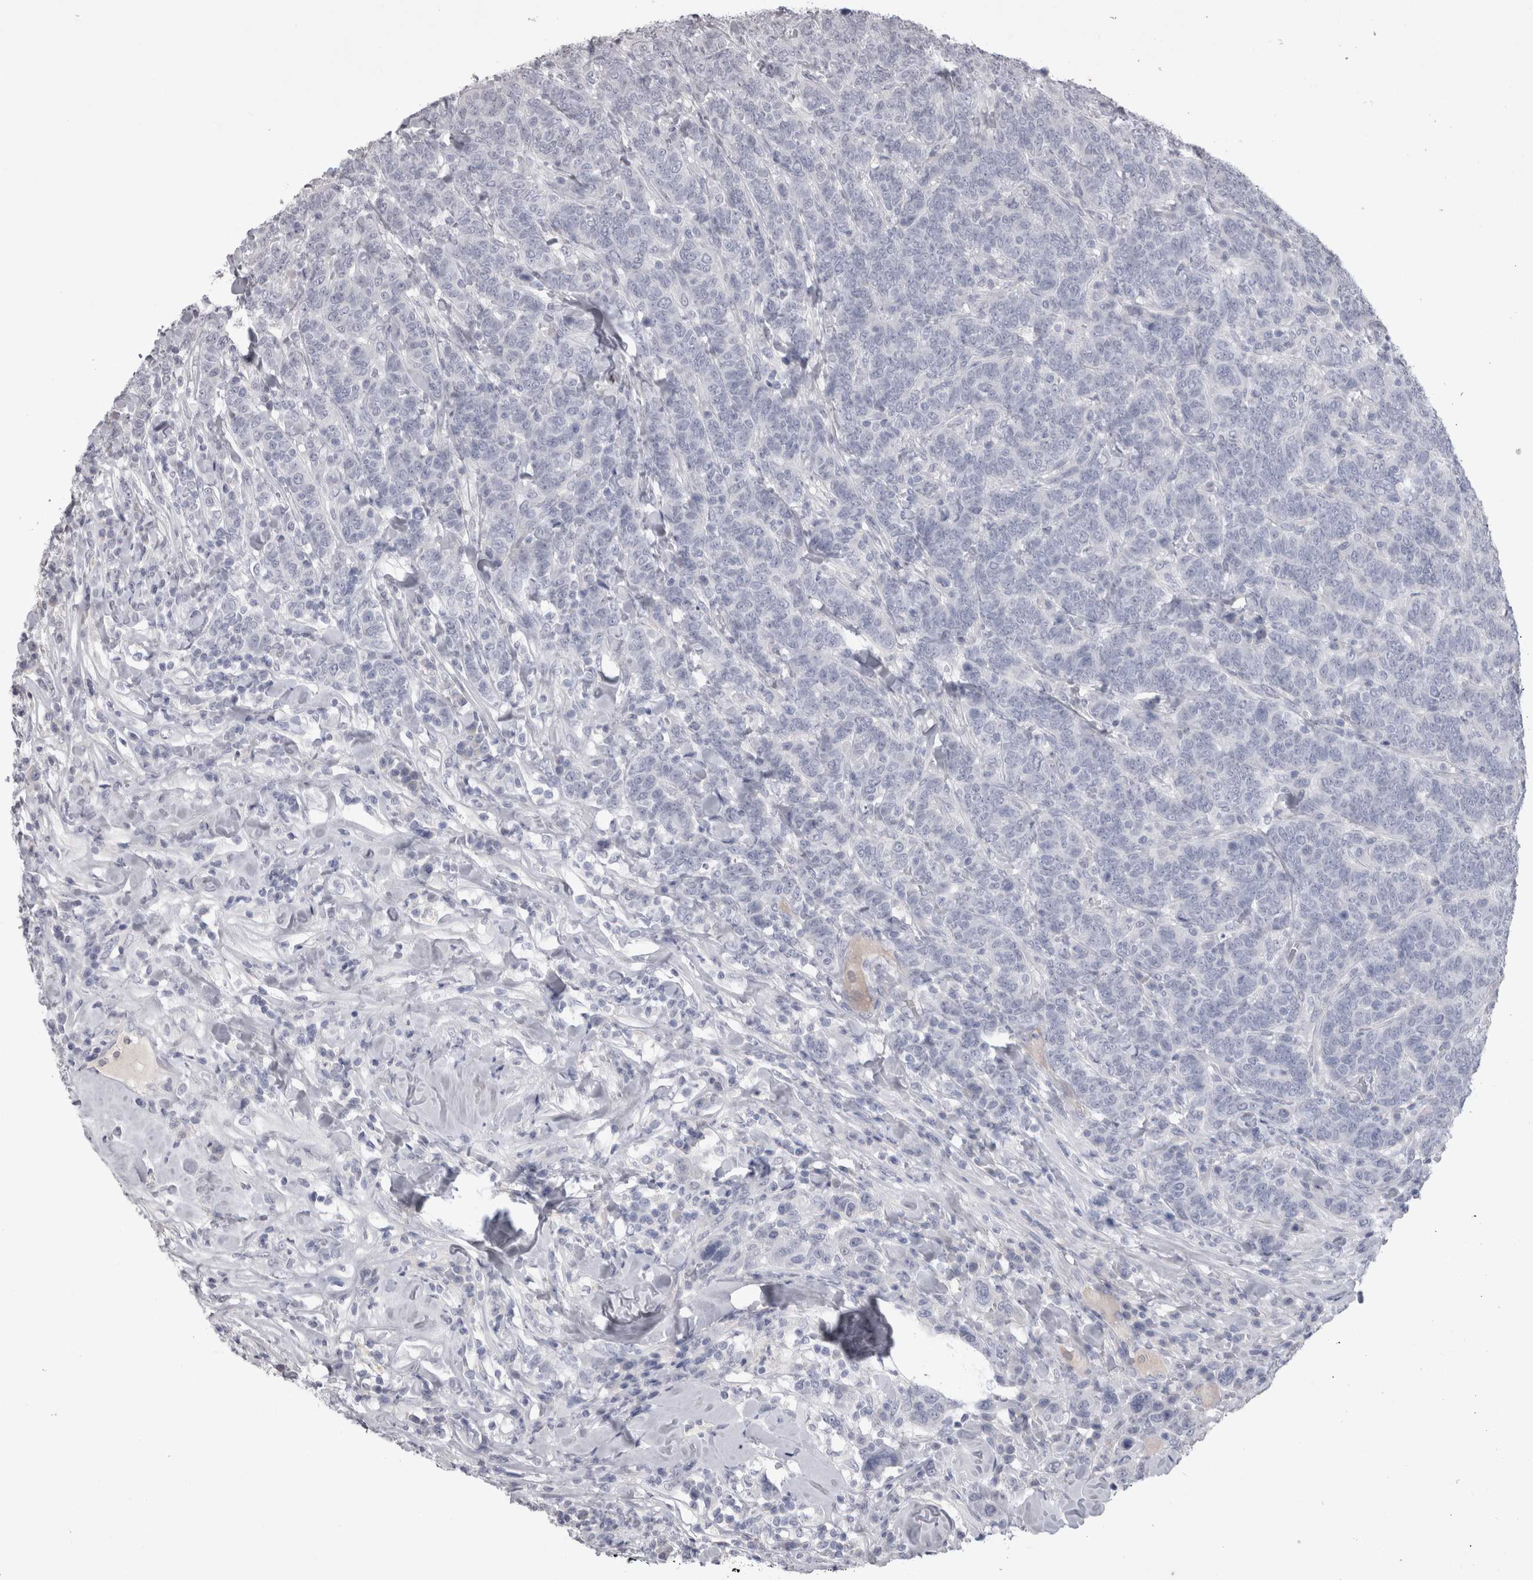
{"staining": {"intensity": "negative", "quantity": "none", "location": "none"}, "tissue": "breast cancer", "cell_type": "Tumor cells", "image_type": "cancer", "snomed": [{"axis": "morphology", "description": "Duct carcinoma"}, {"axis": "topography", "description": "Breast"}], "caption": "Tumor cells are negative for brown protein staining in infiltrating ductal carcinoma (breast).", "gene": "ADAM2", "patient": {"sex": "female", "age": 37}}